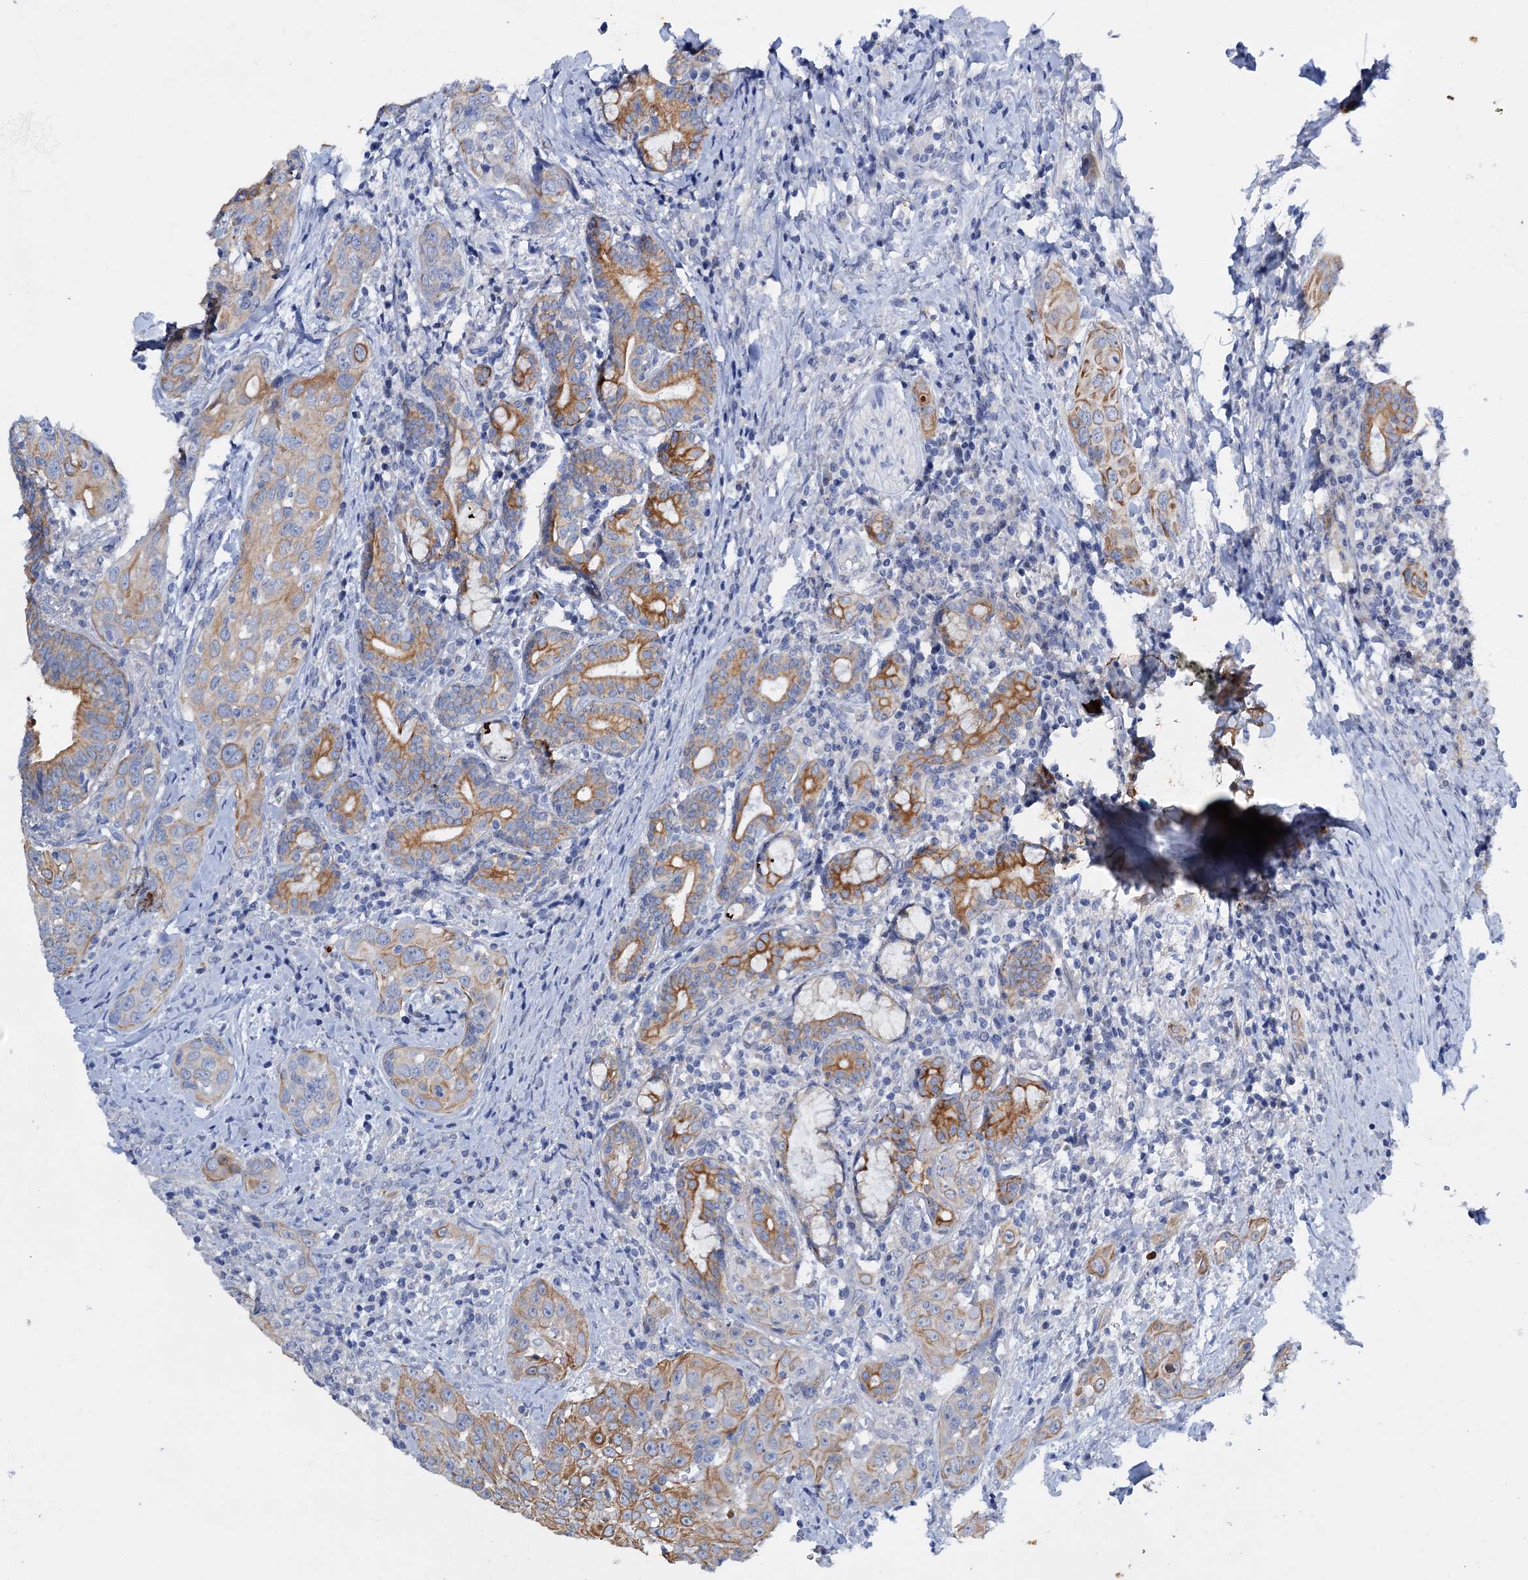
{"staining": {"intensity": "moderate", "quantity": ">75%", "location": "cytoplasmic/membranous"}, "tissue": "head and neck cancer", "cell_type": "Tumor cells", "image_type": "cancer", "snomed": [{"axis": "morphology", "description": "Squamous cell carcinoma, NOS"}, {"axis": "topography", "description": "Oral tissue"}, {"axis": "topography", "description": "Head-Neck"}], "caption": "IHC image of neoplastic tissue: human head and neck squamous cell carcinoma stained using immunohistochemistry demonstrates medium levels of moderate protein expression localized specifically in the cytoplasmic/membranous of tumor cells, appearing as a cytoplasmic/membranous brown color.", "gene": "FAAP20", "patient": {"sex": "female", "age": 50}}